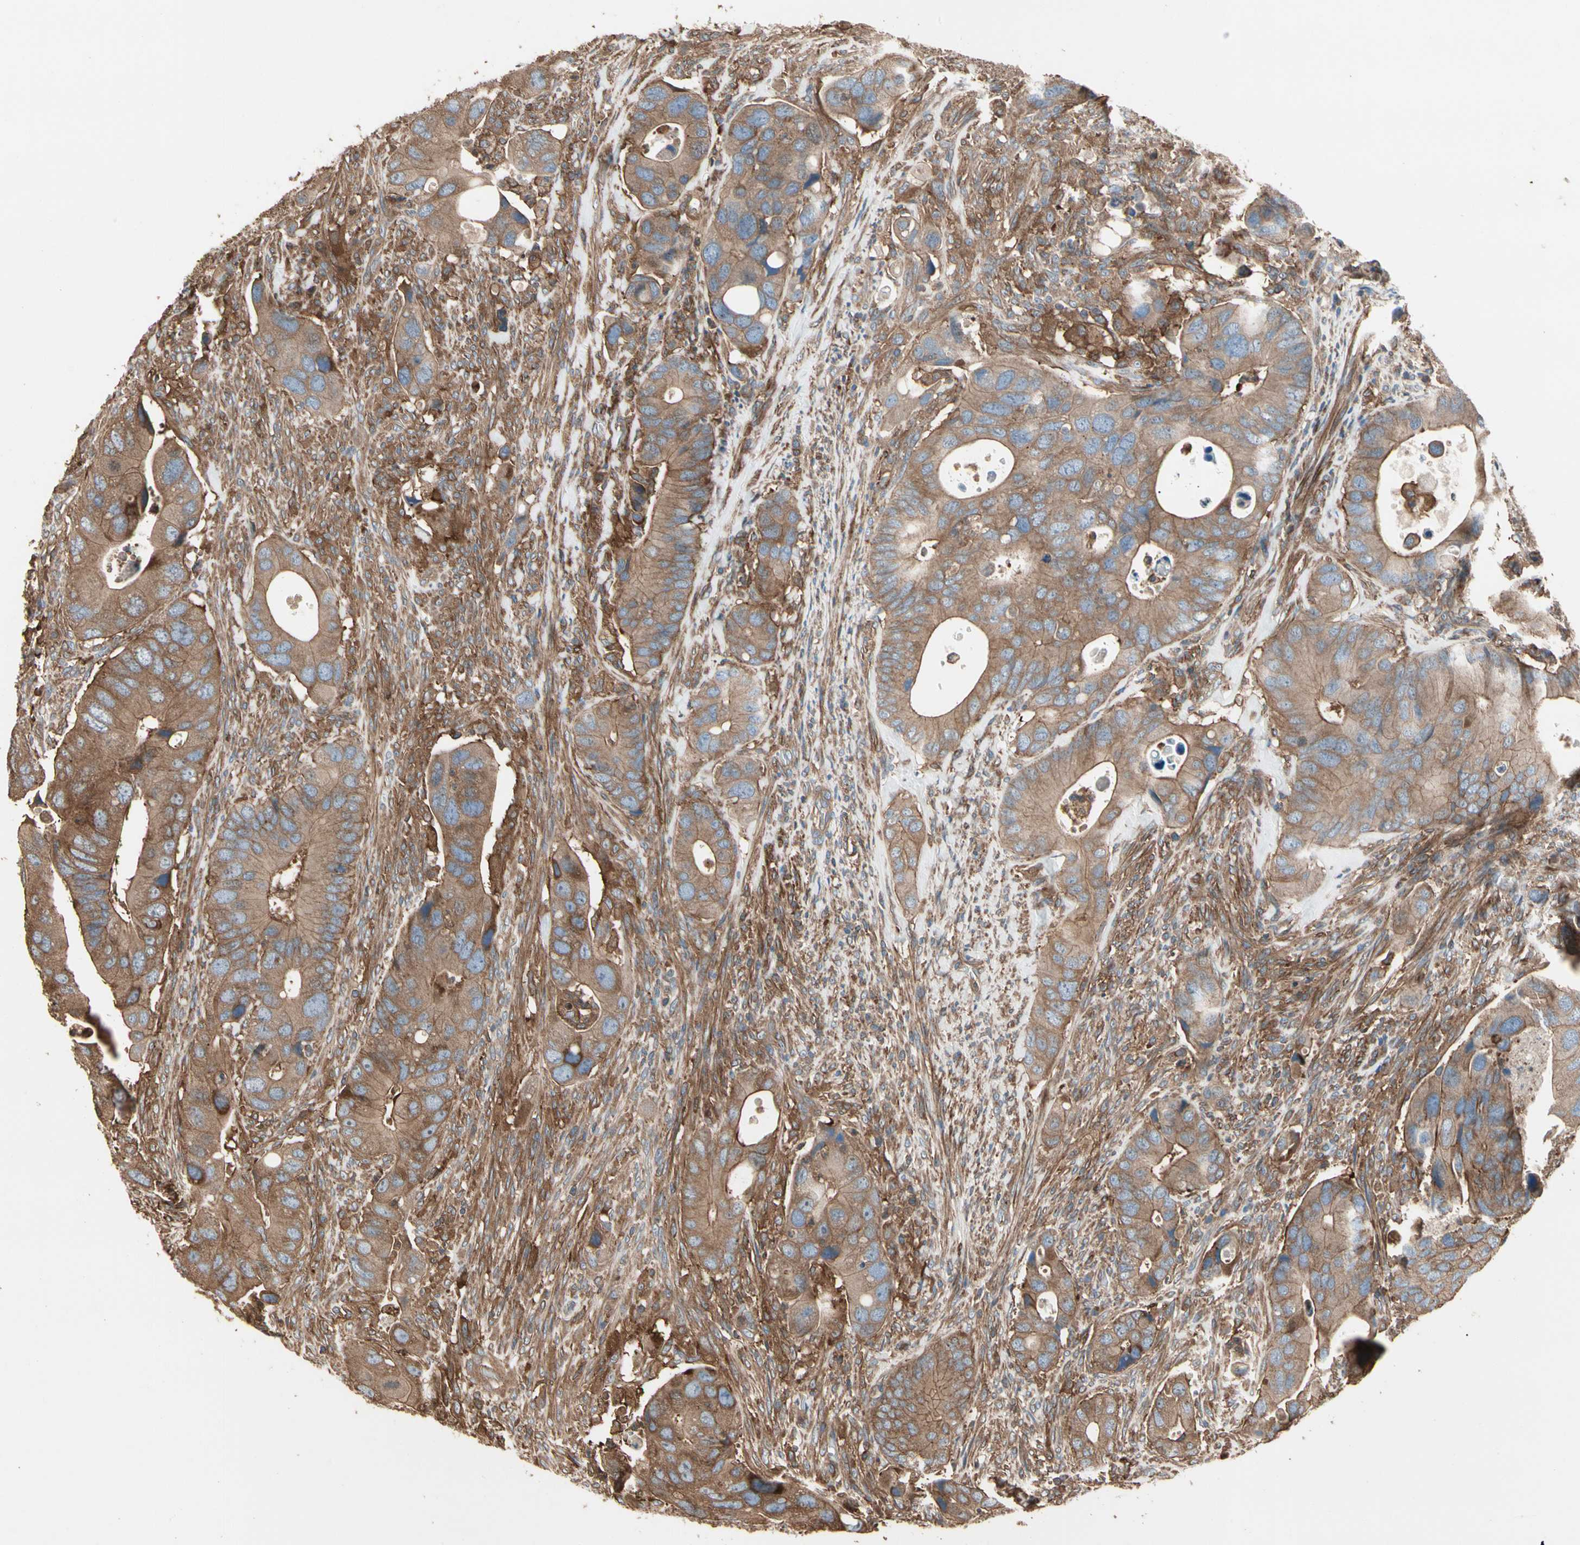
{"staining": {"intensity": "moderate", "quantity": ">75%", "location": "cytoplasmic/membranous"}, "tissue": "colorectal cancer", "cell_type": "Tumor cells", "image_type": "cancer", "snomed": [{"axis": "morphology", "description": "Adenocarcinoma, NOS"}, {"axis": "topography", "description": "Rectum"}], "caption": "A micrograph of human colorectal cancer stained for a protein reveals moderate cytoplasmic/membranous brown staining in tumor cells.", "gene": "AGBL2", "patient": {"sex": "female", "age": 57}}